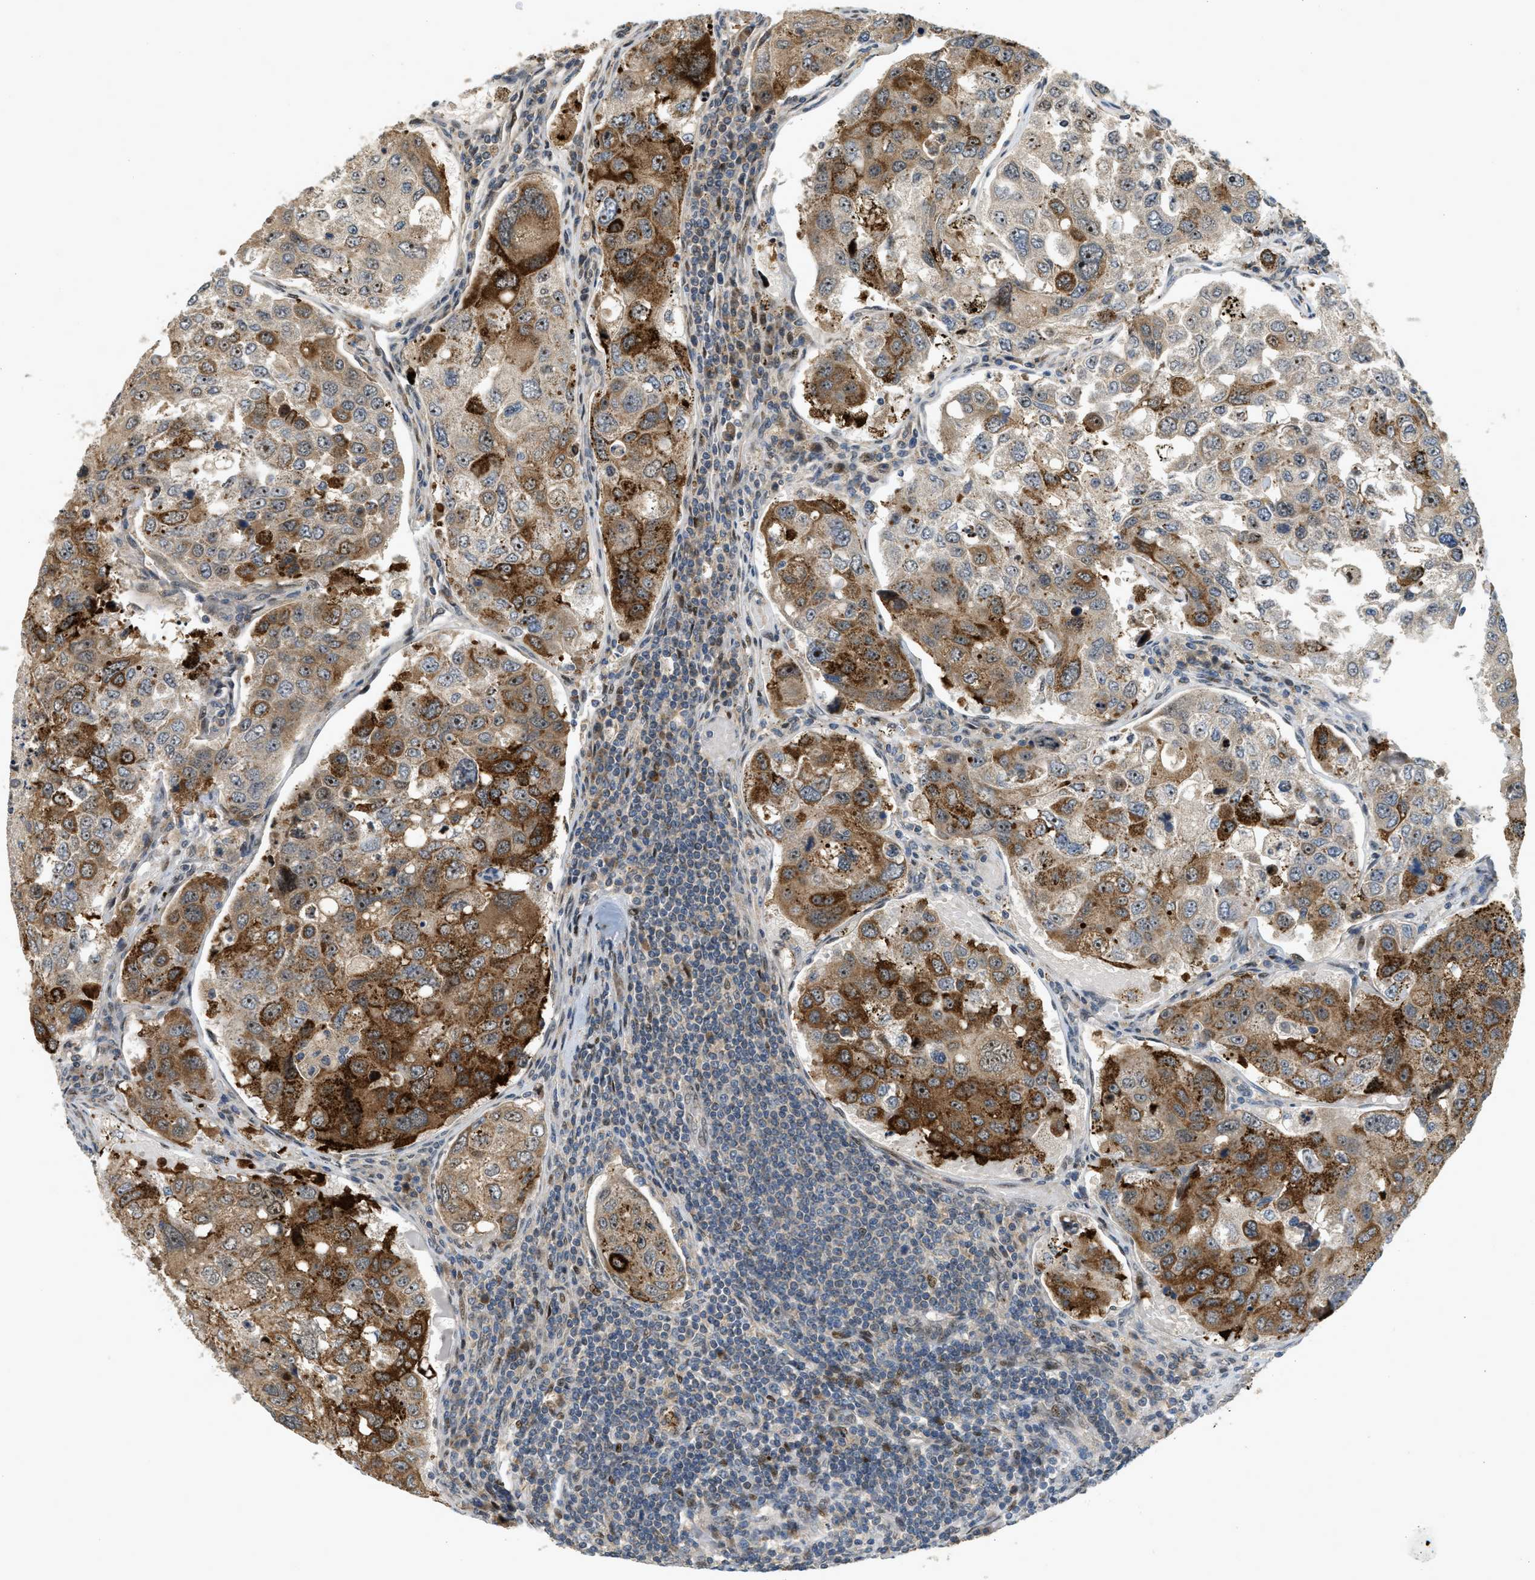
{"staining": {"intensity": "strong", "quantity": "25%-75%", "location": "cytoplasmic/membranous,nuclear"}, "tissue": "urothelial cancer", "cell_type": "Tumor cells", "image_type": "cancer", "snomed": [{"axis": "morphology", "description": "Urothelial carcinoma, High grade"}, {"axis": "topography", "description": "Lymph node"}, {"axis": "topography", "description": "Urinary bladder"}], "caption": "DAB immunohistochemical staining of human urothelial cancer reveals strong cytoplasmic/membranous and nuclear protein staining in approximately 25%-75% of tumor cells.", "gene": "TRAPPC14", "patient": {"sex": "male", "age": 51}}